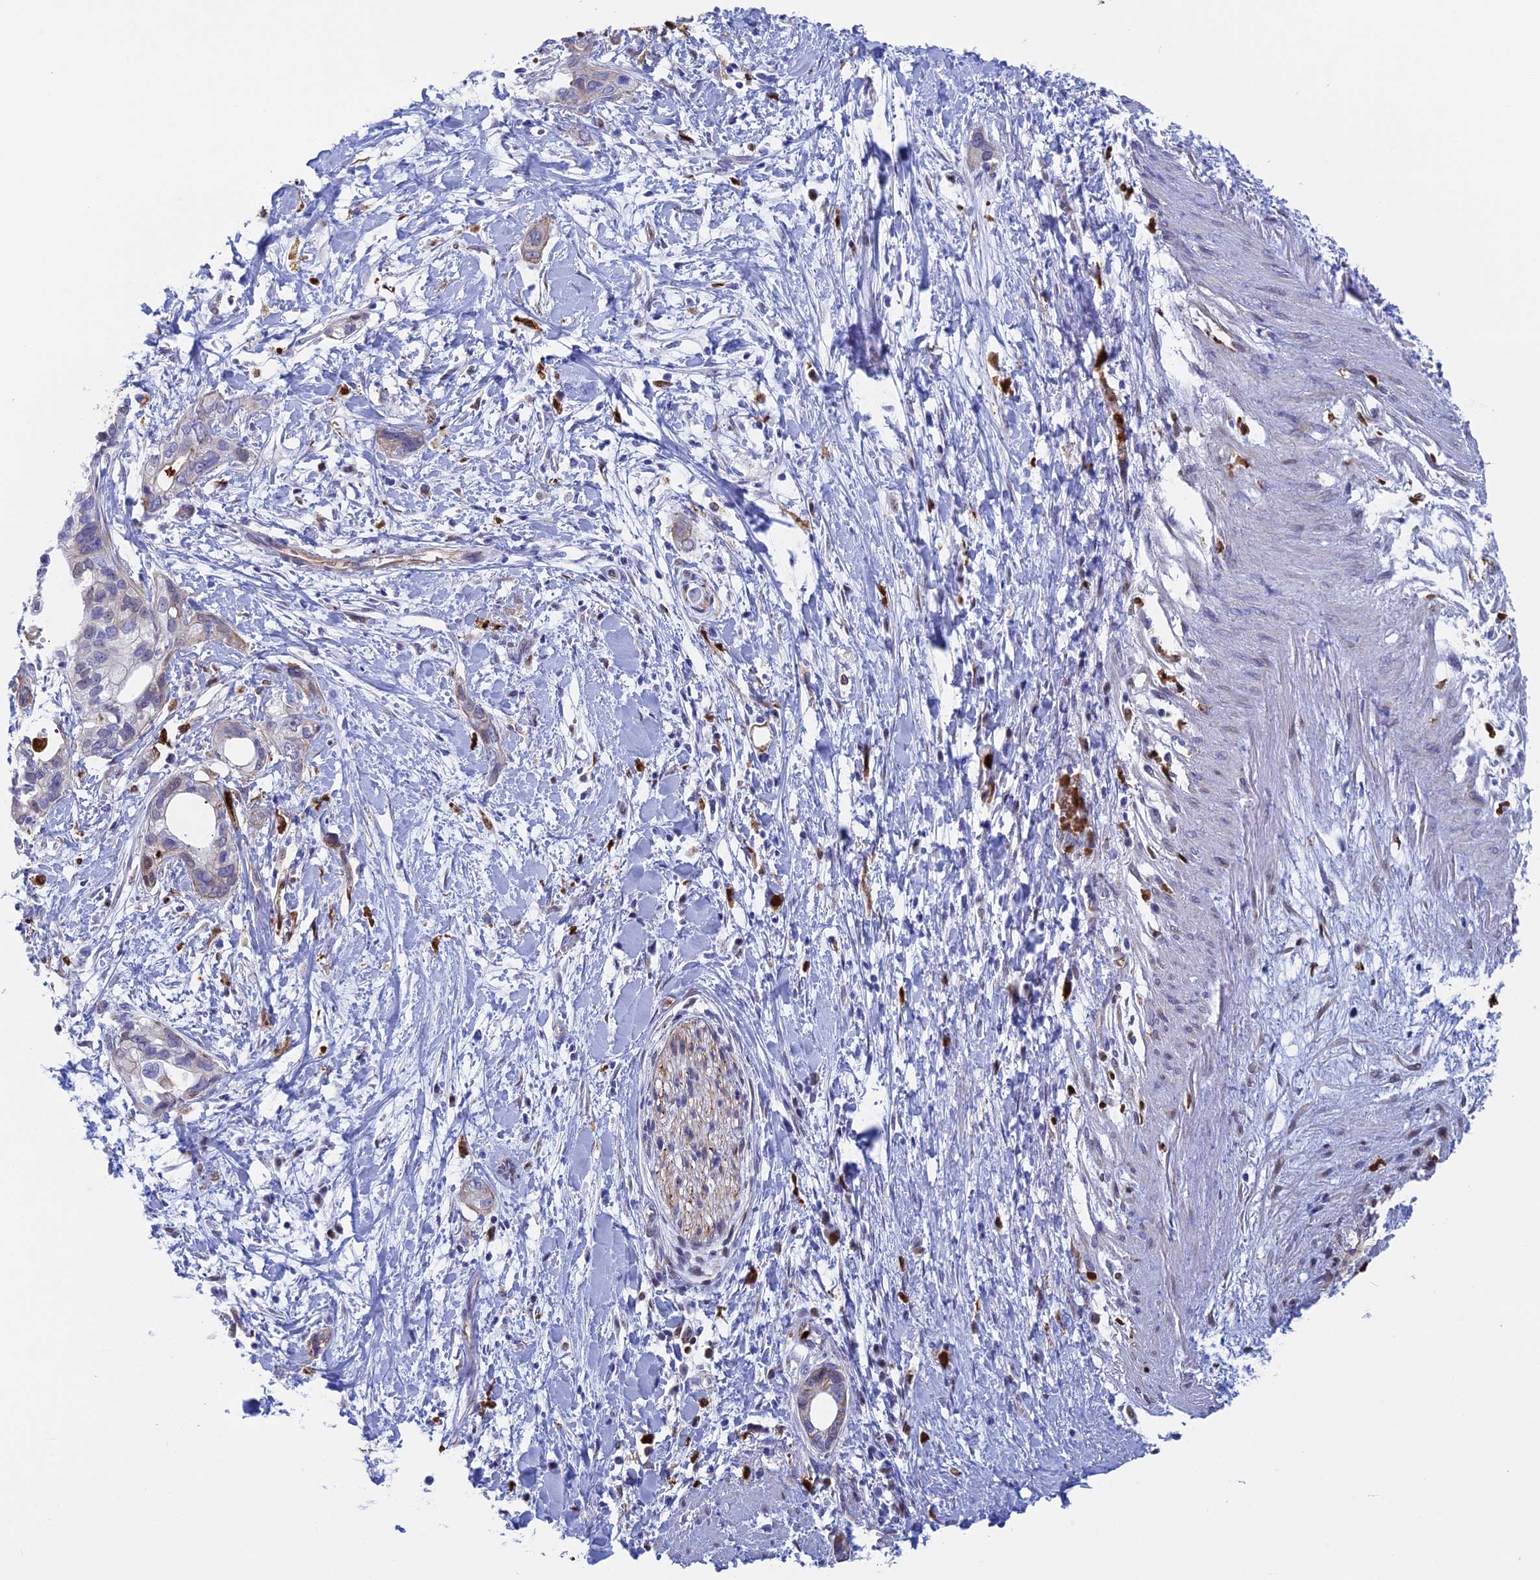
{"staining": {"intensity": "negative", "quantity": "none", "location": "none"}, "tissue": "pancreatic cancer", "cell_type": "Tumor cells", "image_type": "cancer", "snomed": [{"axis": "morphology", "description": "Normal tissue, NOS"}, {"axis": "morphology", "description": "Adenocarcinoma, NOS"}, {"axis": "topography", "description": "Pancreas"}, {"axis": "topography", "description": "Peripheral nerve tissue"}], "caption": "Immunohistochemistry histopathology image of neoplastic tissue: pancreatic cancer stained with DAB reveals no significant protein positivity in tumor cells.", "gene": "SLC26A1", "patient": {"sex": "male", "age": 59}}